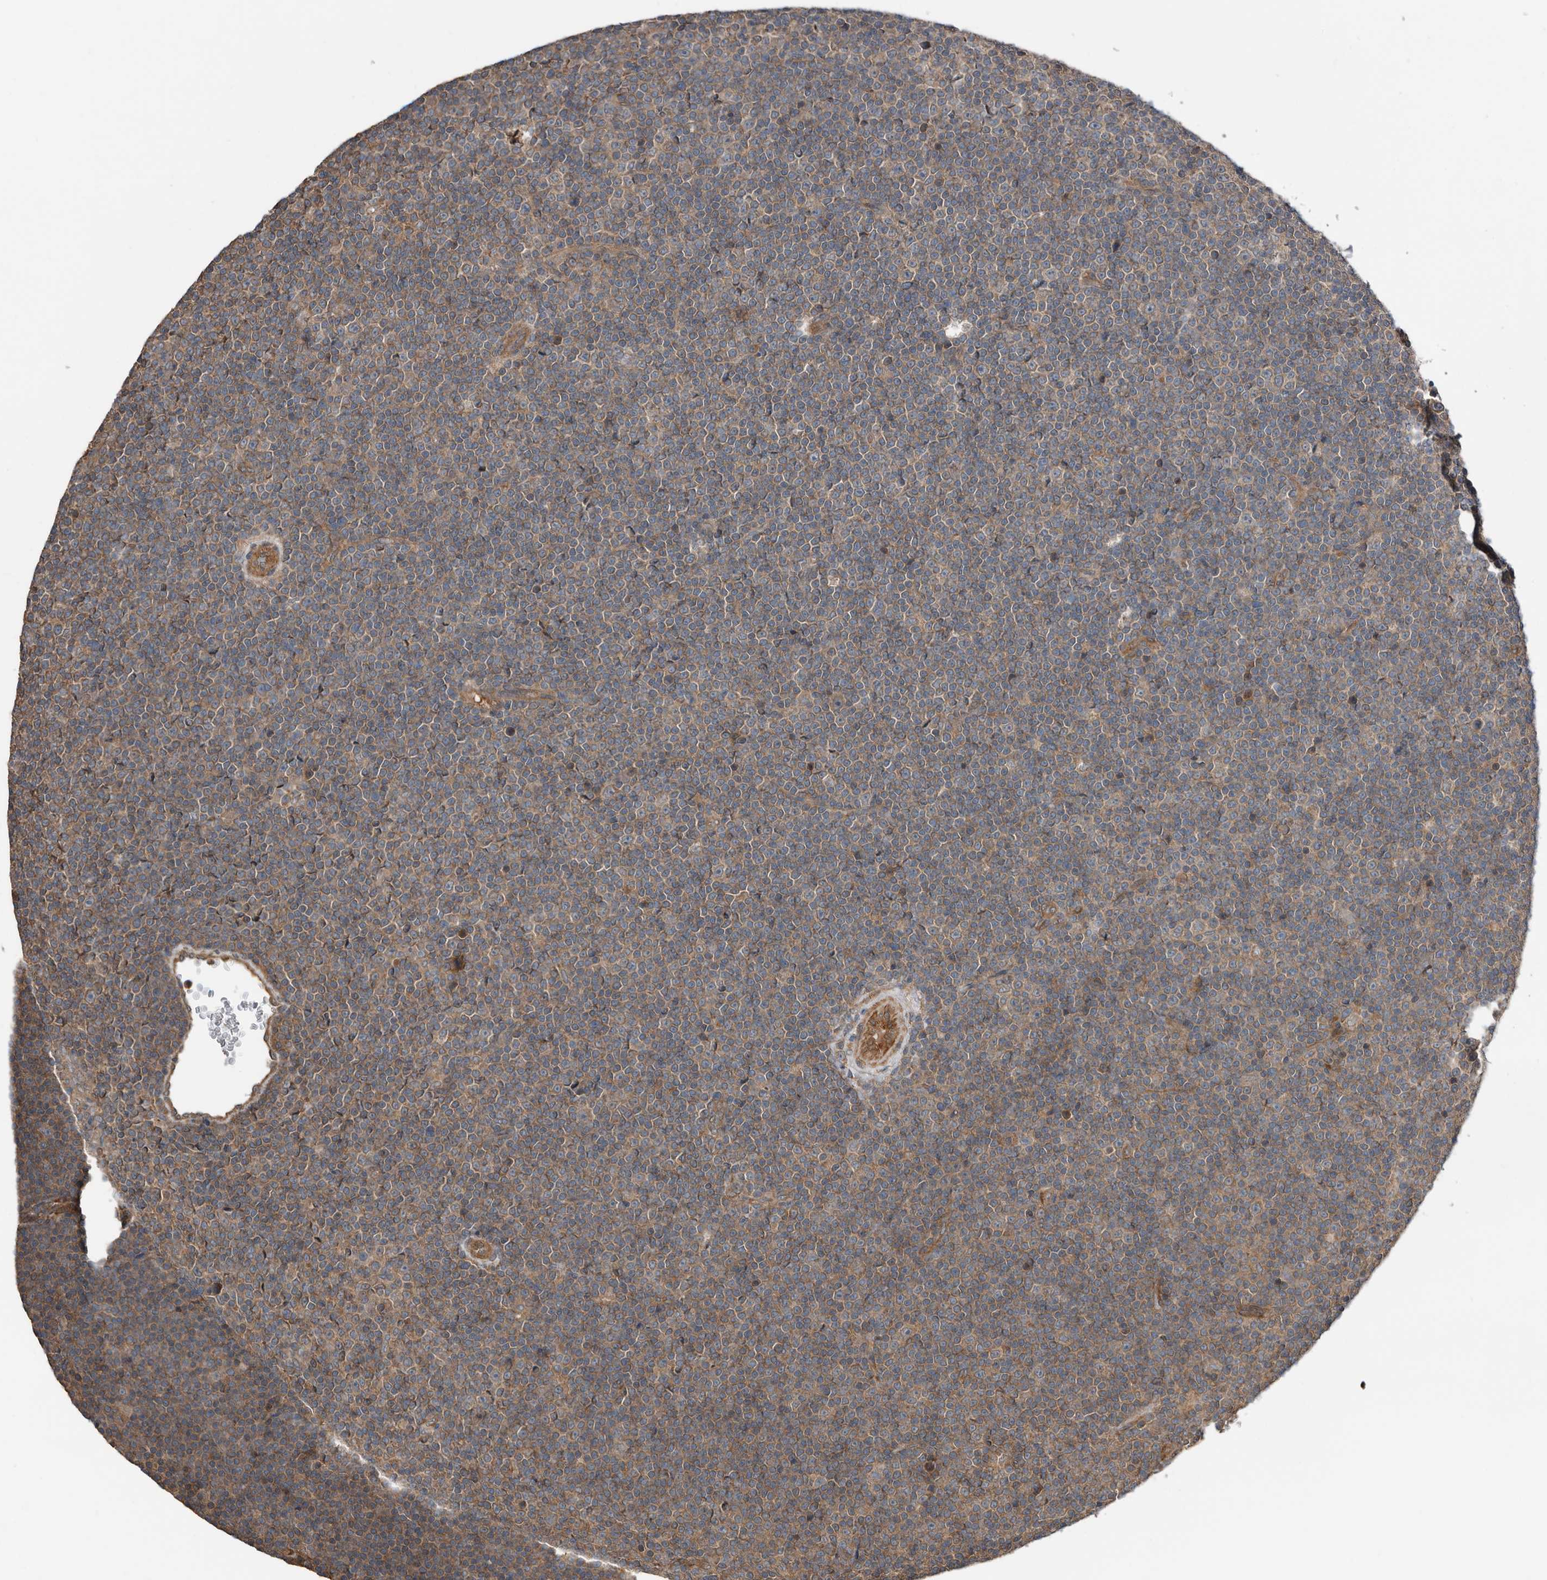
{"staining": {"intensity": "moderate", "quantity": "<25%", "location": "cytoplasmic/membranous"}, "tissue": "lymphoma", "cell_type": "Tumor cells", "image_type": "cancer", "snomed": [{"axis": "morphology", "description": "Malignant lymphoma, non-Hodgkin's type, Low grade"}, {"axis": "topography", "description": "Lymph node"}], "caption": "Human malignant lymphoma, non-Hodgkin's type (low-grade) stained for a protein (brown) reveals moderate cytoplasmic/membranous positive positivity in about <25% of tumor cells.", "gene": "DNAJB4", "patient": {"sex": "female", "age": 67}}